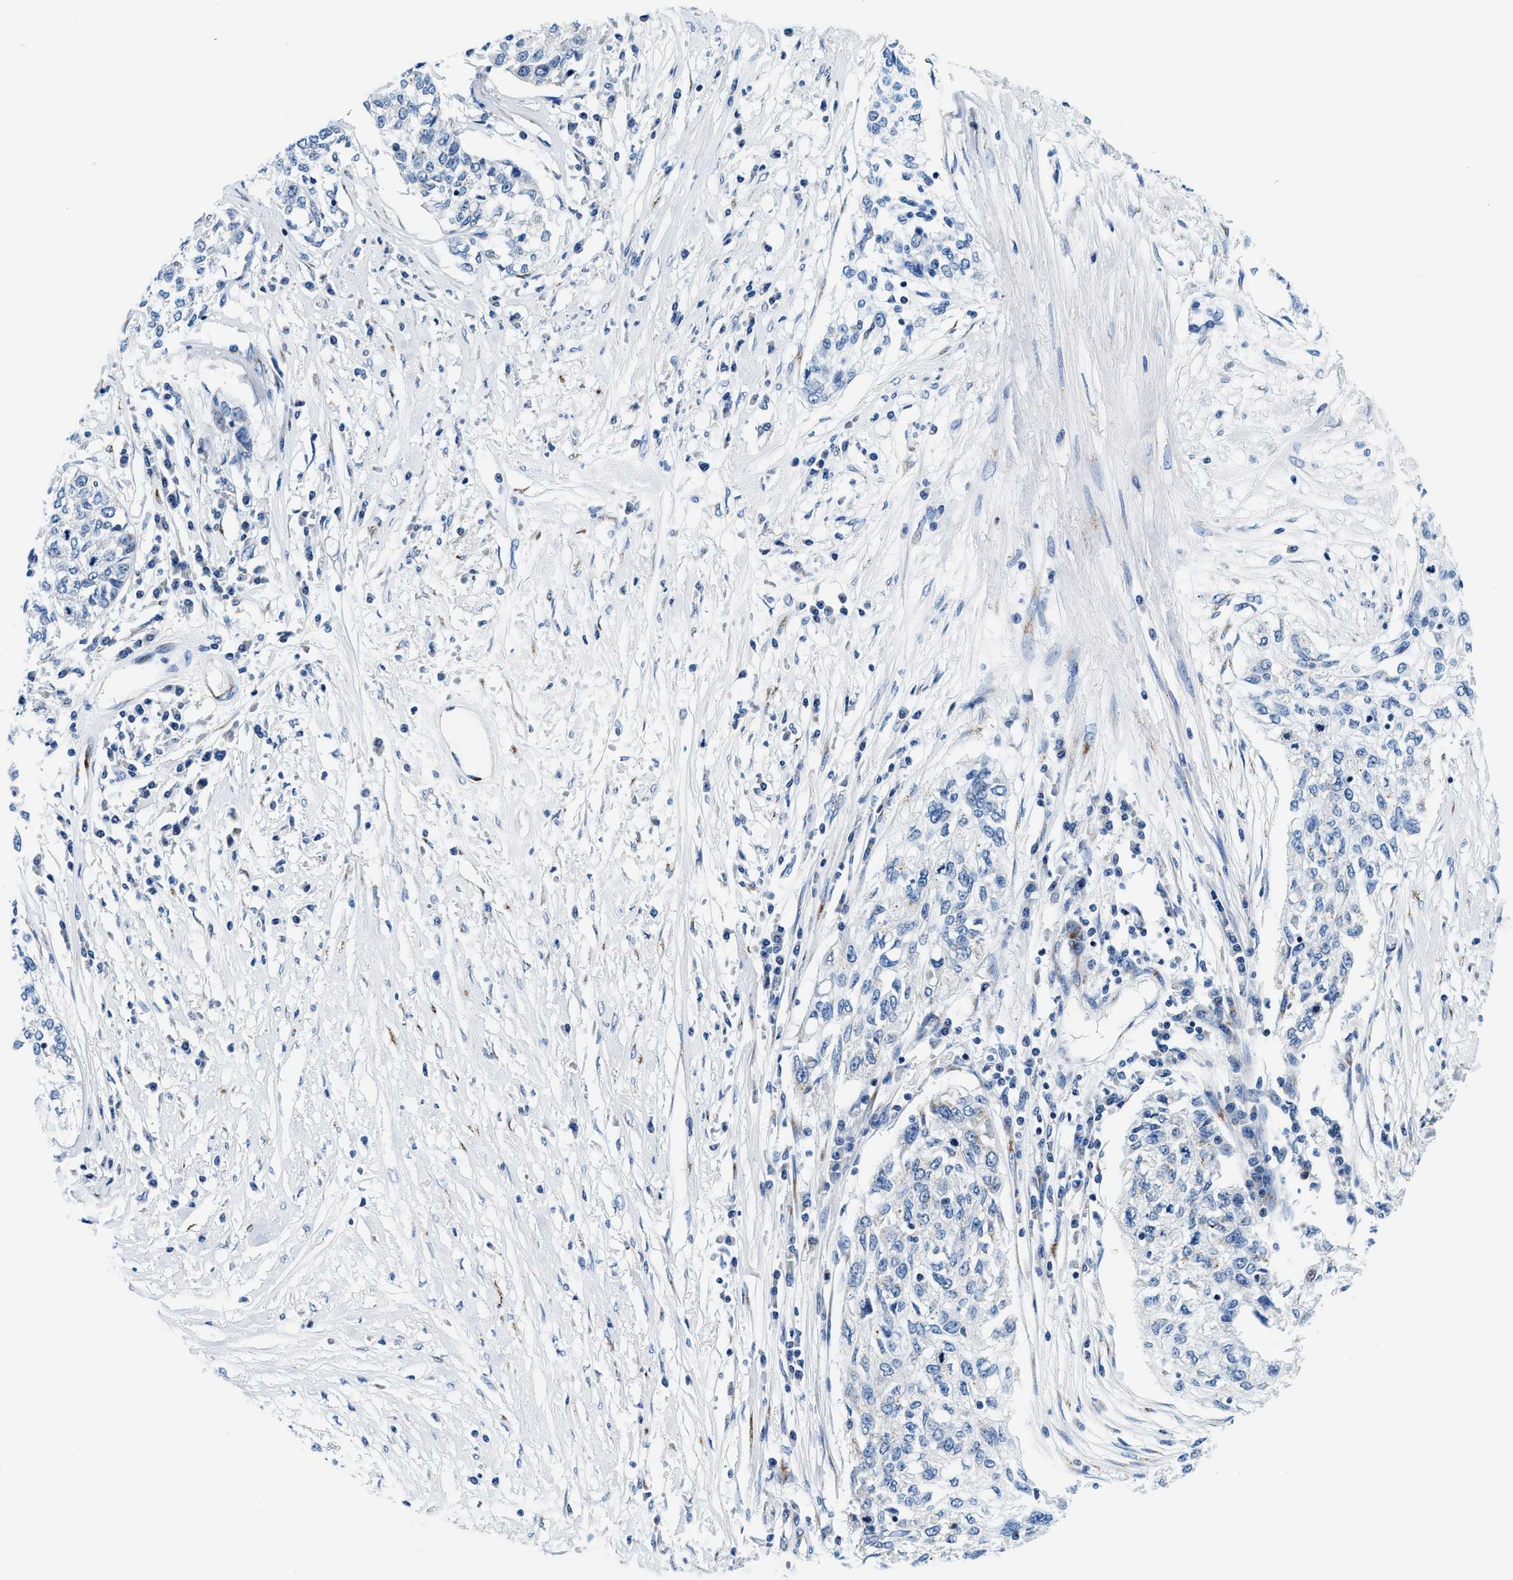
{"staining": {"intensity": "negative", "quantity": "none", "location": "none"}, "tissue": "cervical cancer", "cell_type": "Tumor cells", "image_type": "cancer", "snomed": [{"axis": "morphology", "description": "Squamous cell carcinoma, NOS"}, {"axis": "topography", "description": "Cervix"}], "caption": "Micrograph shows no protein positivity in tumor cells of cervical cancer (squamous cell carcinoma) tissue.", "gene": "VPS53", "patient": {"sex": "female", "age": 57}}